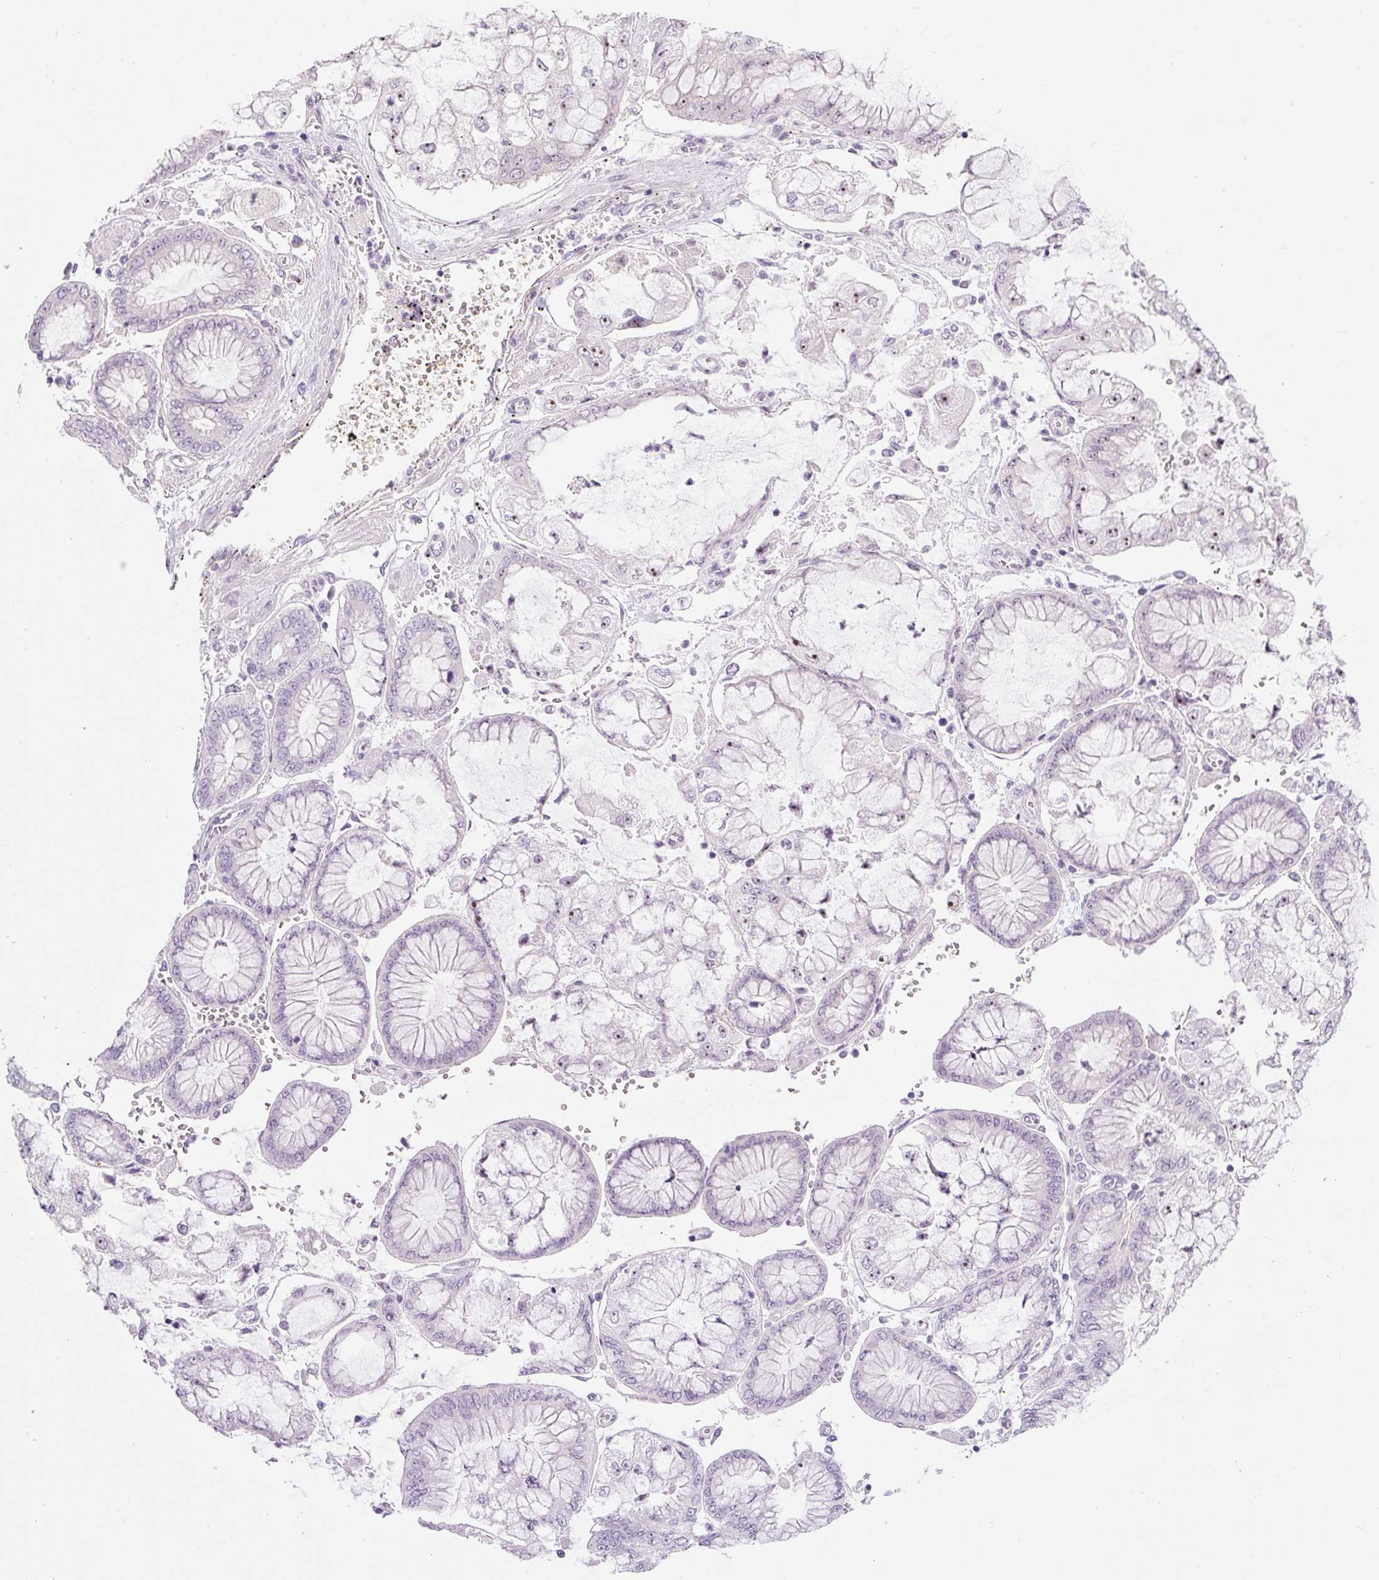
{"staining": {"intensity": "negative", "quantity": "none", "location": "none"}, "tissue": "stomach cancer", "cell_type": "Tumor cells", "image_type": "cancer", "snomed": [{"axis": "morphology", "description": "Adenocarcinoma, NOS"}, {"axis": "topography", "description": "Stomach"}], "caption": "High magnification brightfield microscopy of stomach cancer stained with DAB (brown) and counterstained with hematoxylin (blue): tumor cells show no significant expression. Brightfield microscopy of immunohistochemistry (IHC) stained with DAB (brown) and hematoxylin (blue), captured at high magnification.", "gene": "TMEM151B", "patient": {"sex": "male", "age": 76}}